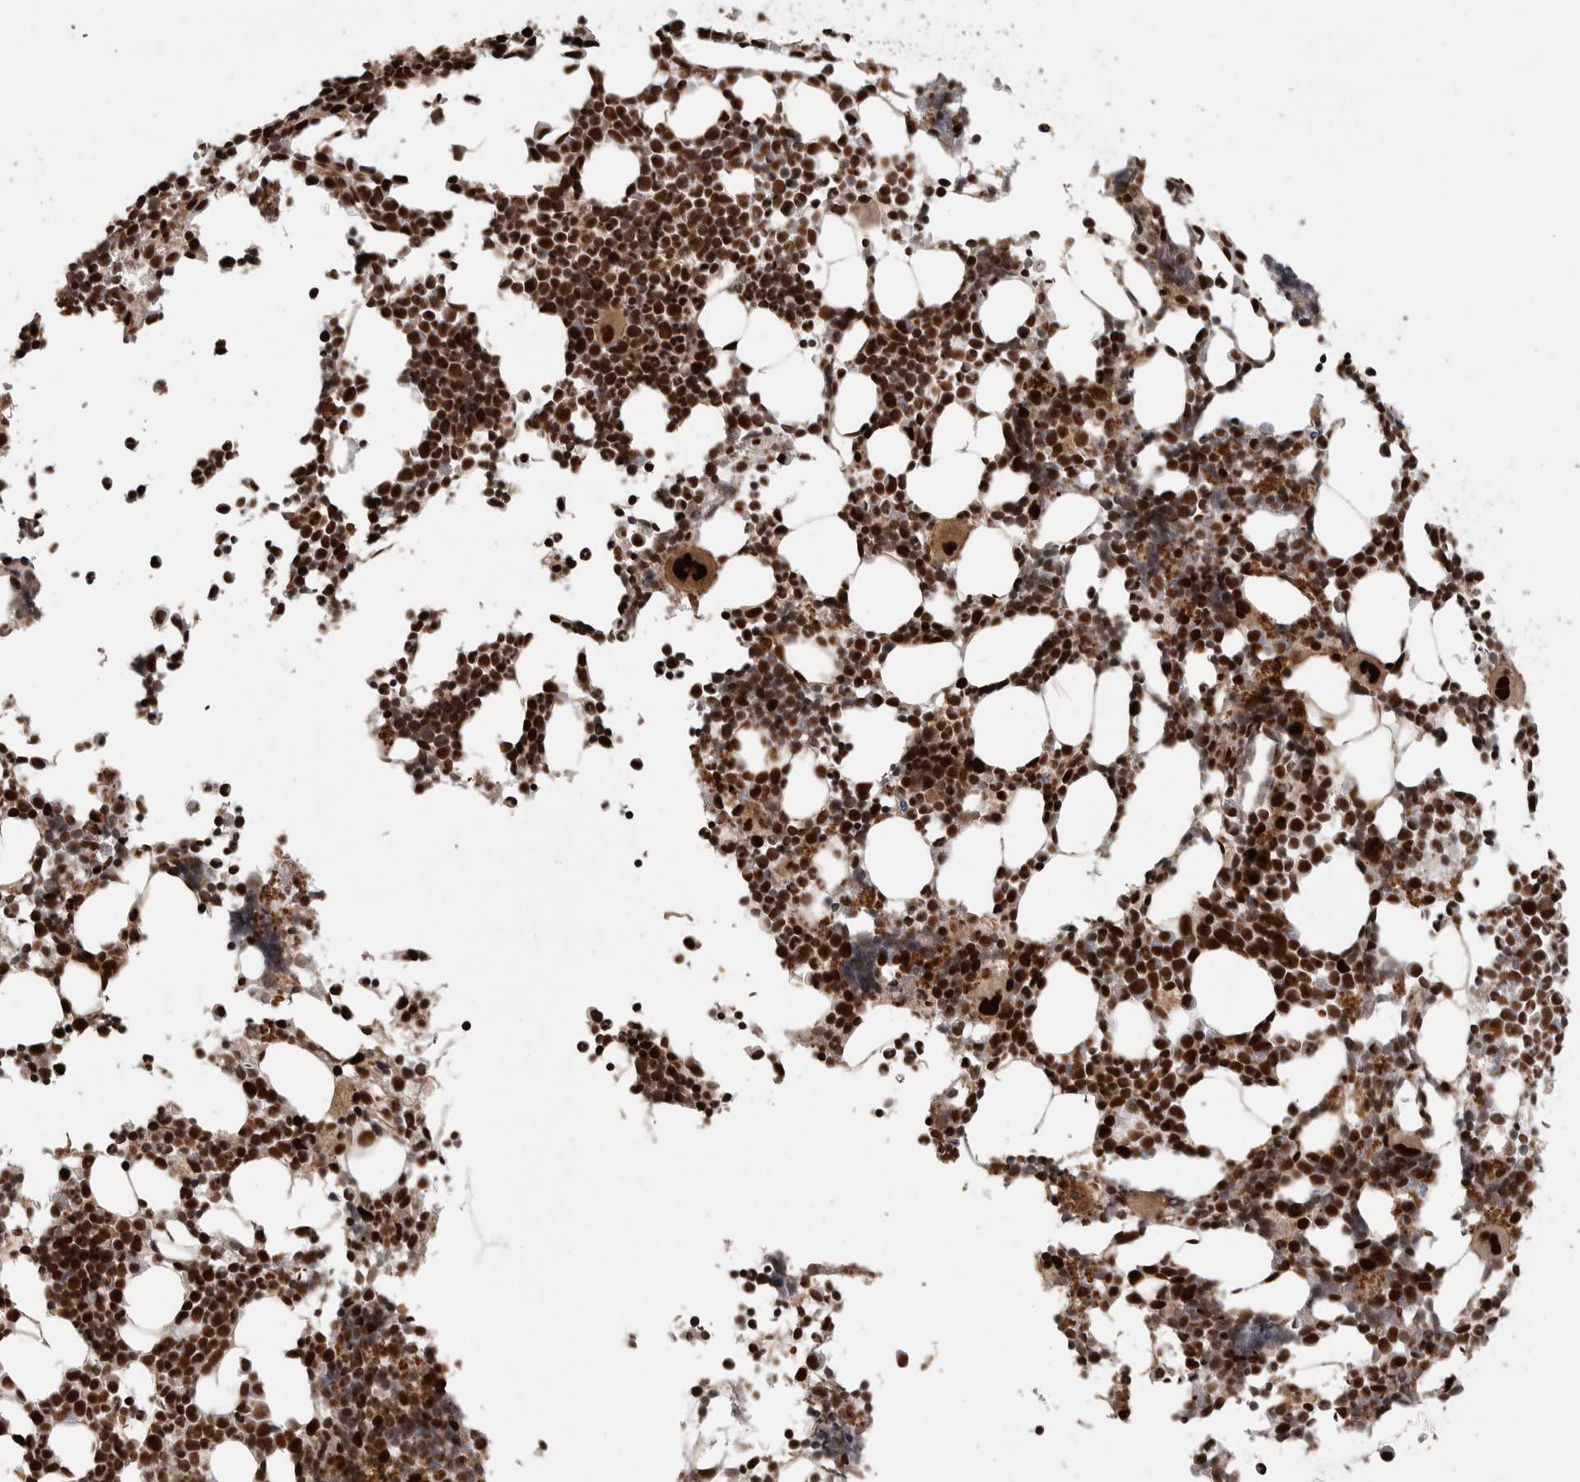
{"staining": {"intensity": "strong", "quantity": ">75%", "location": "nuclear"}, "tissue": "bone marrow", "cell_type": "Hematopoietic cells", "image_type": "normal", "snomed": [{"axis": "morphology", "description": "Normal tissue, NOS"}, {"axis": "morphology", "description": "Inflammation, NOS"}, {"axis": "topography", "description": "Bone marrow"}], "caption": "Bone marrow stained with IHC exhibits strong nuclear staining in approximately >75% of hematopoietic cells. Ihc stains the protein in brown and the nuclei are stained blue.", "gene": "PPP1R8", "patient": {"sex": "male", "age": 21}}